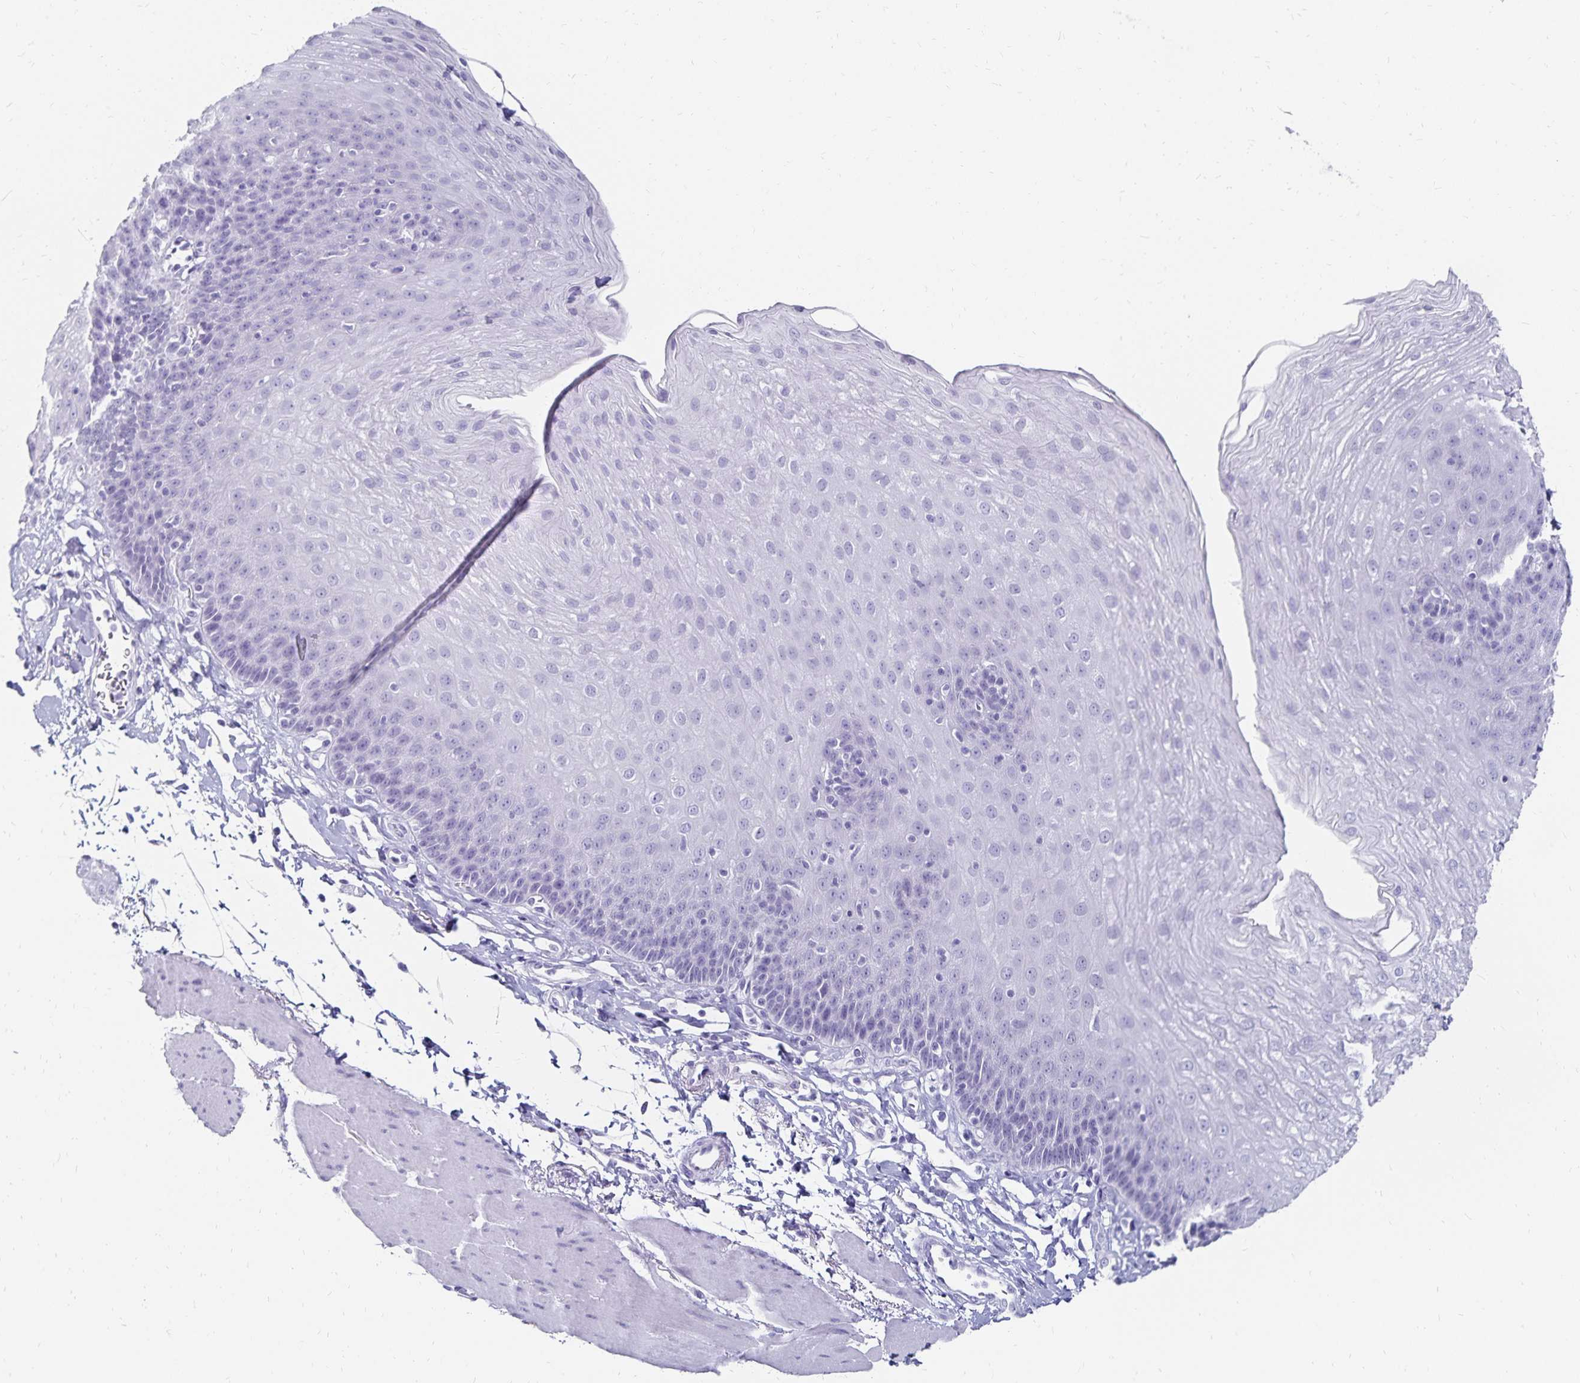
{"staining": {"intensity": "negative", "quantity": "none", "location": "none"}, "tissue": "esophagus", "cell_type": "Squamous epithelial cells", "image_type": "normal", "snomed": [{"axis": "morphology", "description": "Normal tissue, NOS"}, {"axis": "topography", "description": "Esophagus"}], "caption": "IHC image of benign esophagus: human esophagus stained with DAB shows no significant protein staining in squamous epithelial cells.", "gene": "GIP", "patient": {"sex": "female", "age": 81}}